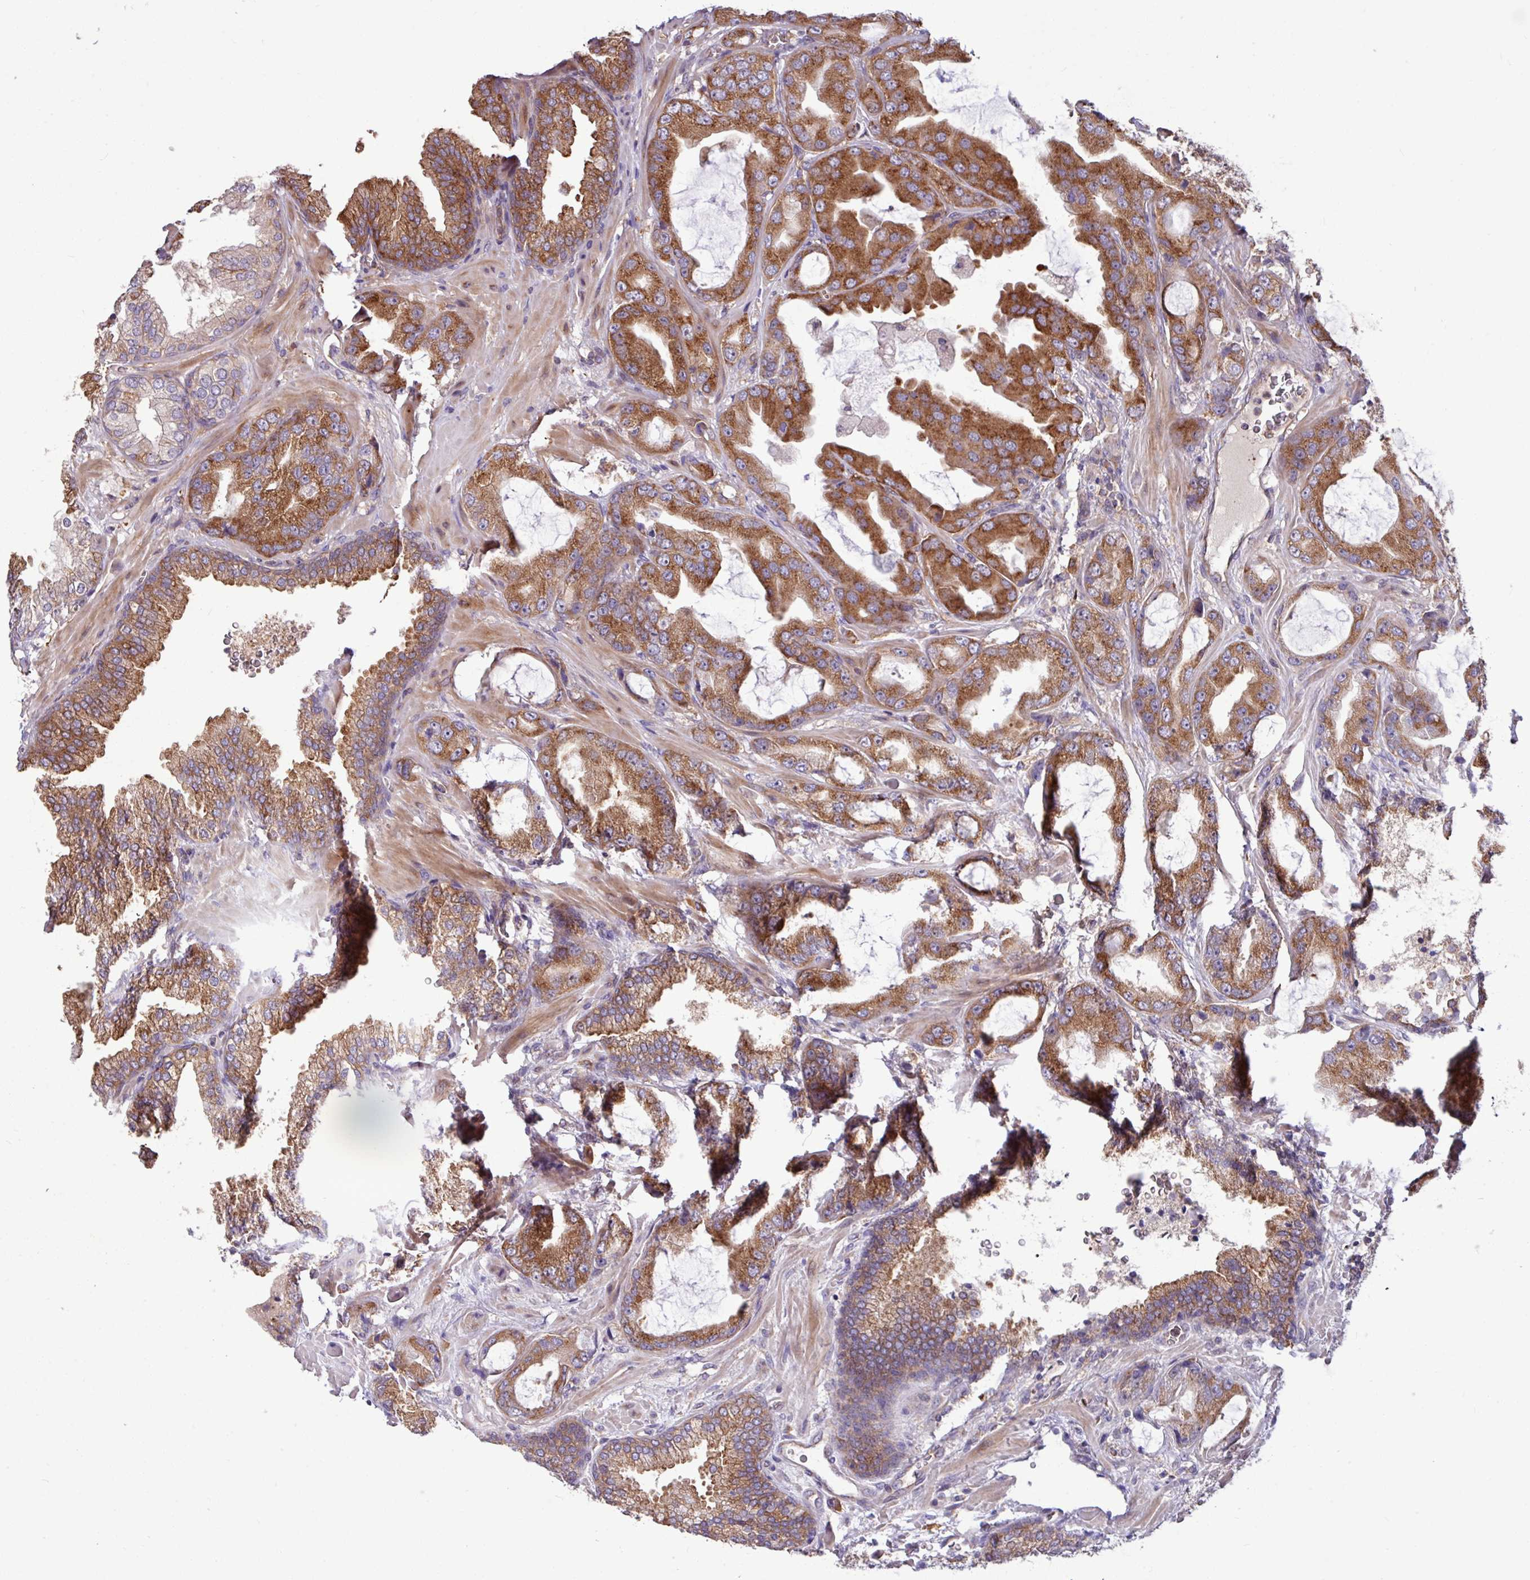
{"staining": {"intensity": "strong", "quantity": ">75%", "location": "cytoplasmic/membranous"}, "tissue": "prostate cancer", "cell_type": "Tumor cells", "image_type": "cancer", "snomed": [{"axis": "morphology", "description": "Adenocarcinoma, High grade"}, {"axis": "topography", "description": "Prostate"}], "caption": "Immunohistochemistry (IHC) (DAB) staining of prostate cancer (adenocarcinoma (high-grade)) reveals strong cytoplasmic/membranous protein positivity in about >75% of tumor cells.", "gene": "LSM12", "patient": {"sex": "male", "age": 68}}